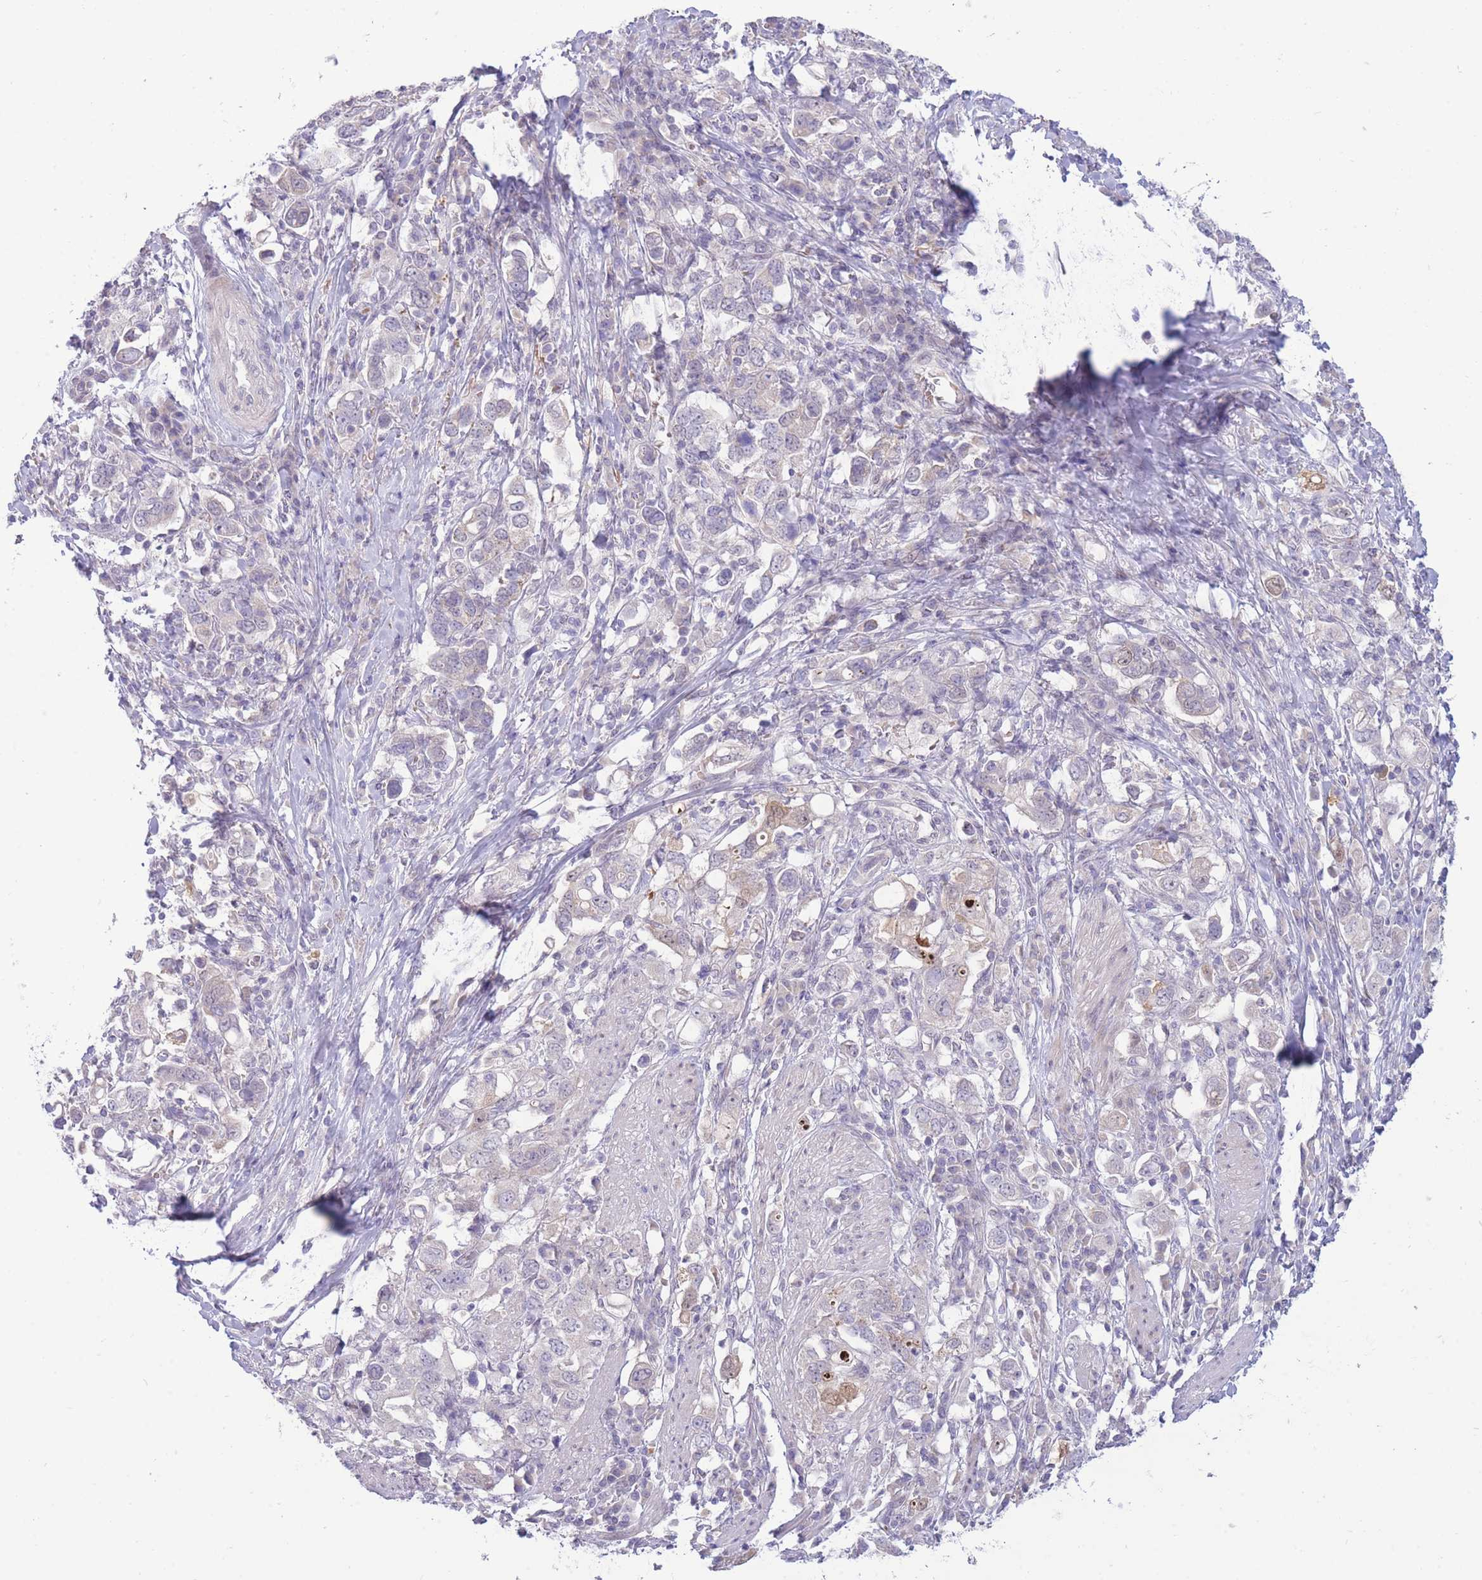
{"staining": {"intensity": "negative", "quantity": "none", "location": "none"}, "tissue": "stomach cancer", "cell_type": "Tumor cells", "image_type": "cancer", "snomed": [{"axis": "morphology", "description": "Adenocarcinoma, NOS"}, {"axis": "topography", "description": "Stomach, upper"}, {"axis": "topography", "description": "Stomach"}], "caption": "IHC image of neoplastic tissue: human stomach adenocarcinoma stained with DAB (3,3'-diaminobenzidine) shows no significant protein positivity in tumor cells.", "gene": "FBXO46", "patient": {"sex": "male", "age": 62}}